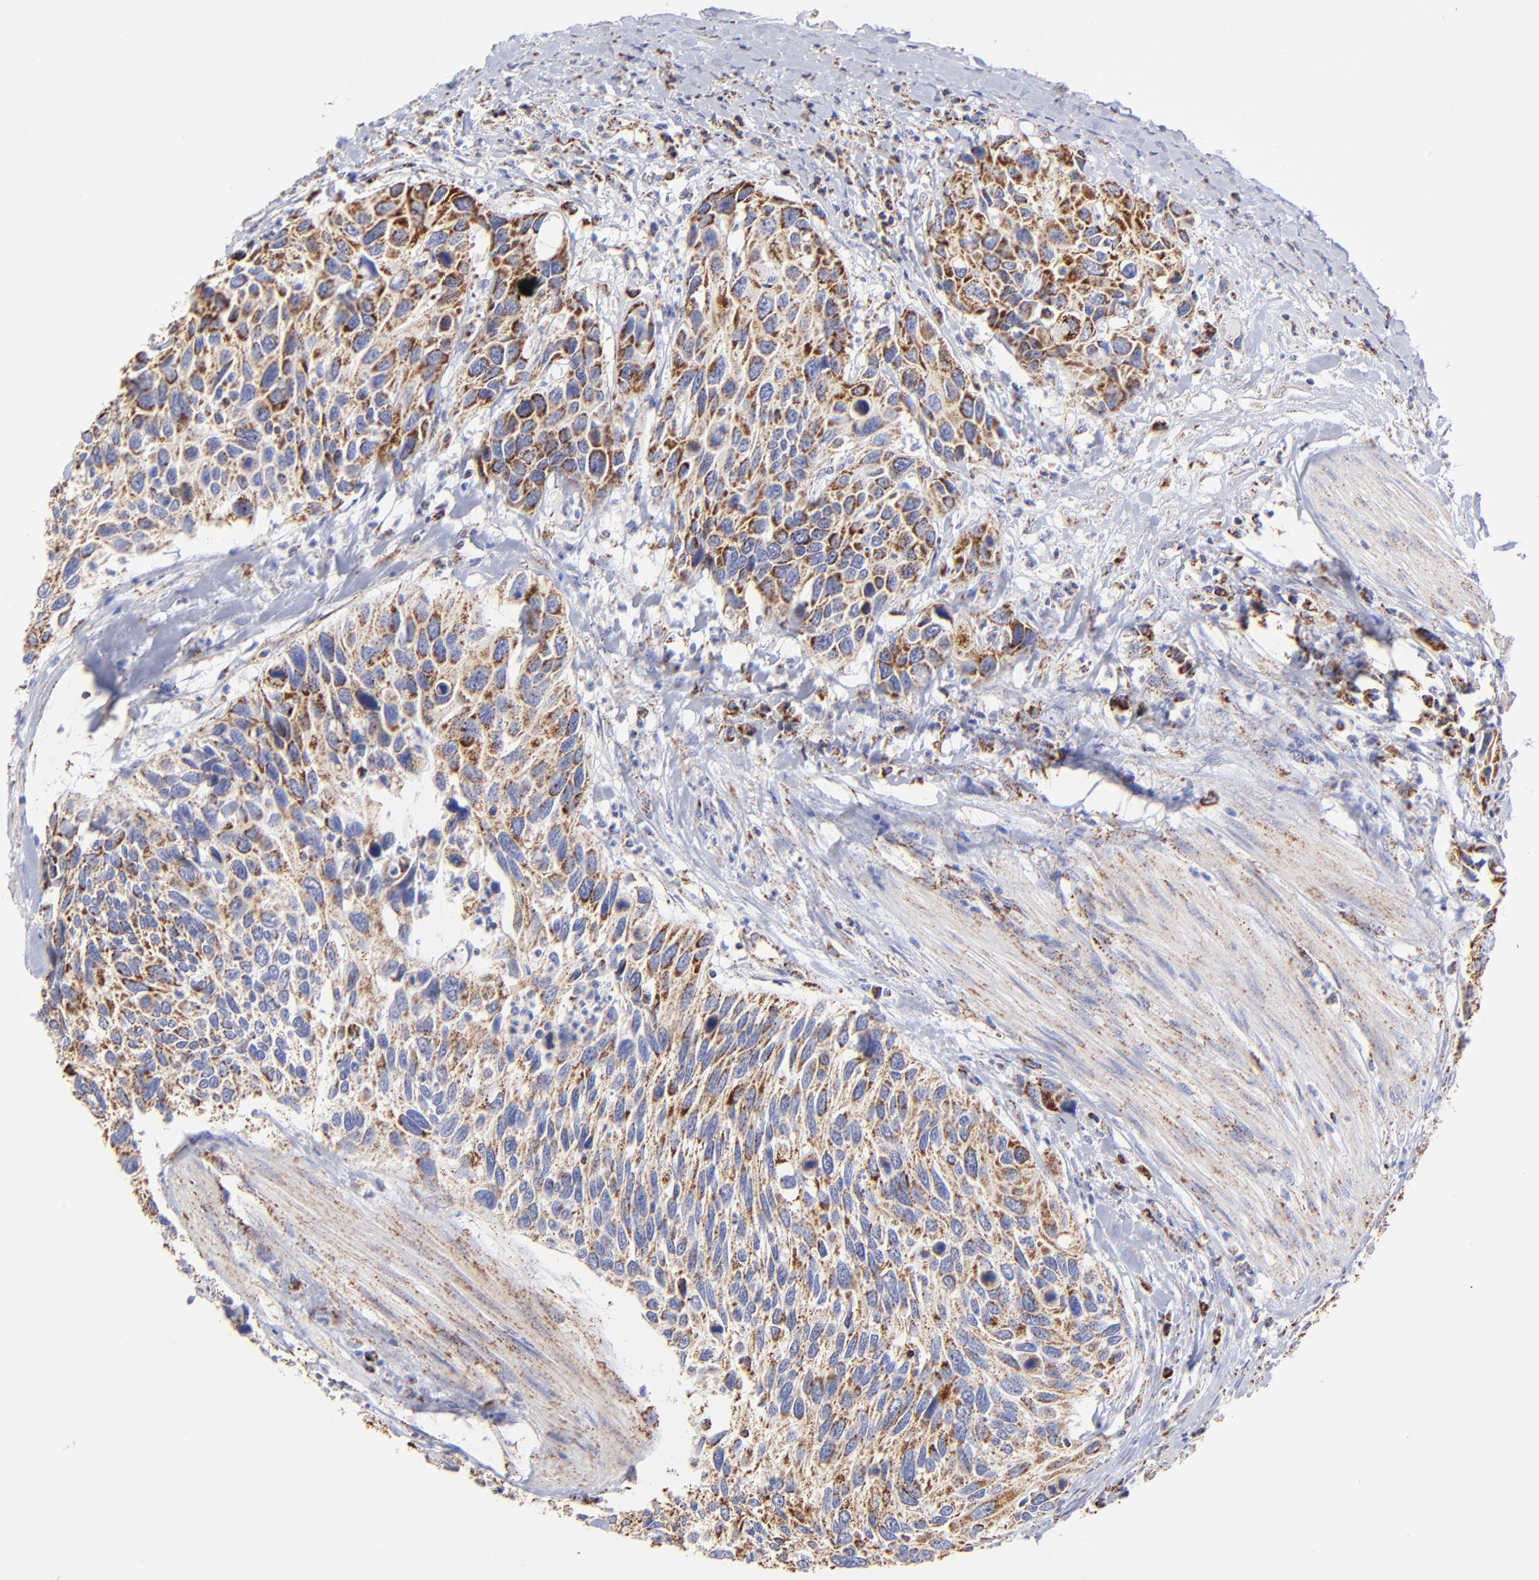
{"staining": {"intensity": "moderate", "quantity": ">75%", "location": "cytoplasmic/membranous"}, "tissue": "urothelial cancer", "cell_type": "Tumor cells", "image_type": "cancer", "snomed": [{"axis": "morphology", "description": "Urothelial carcinoma, High grade"}, {"axis": "topography", "description": "Urinary bladder"}], "caption": "Approximately >75% of tumor cells in human urothelial cancer reveal moderate cytoplasmic/membranous protein positivity as visualized by brown immunohistochemical staining.", "gene": "ECH1", "patient": {"sex": "male", "age": 66}}